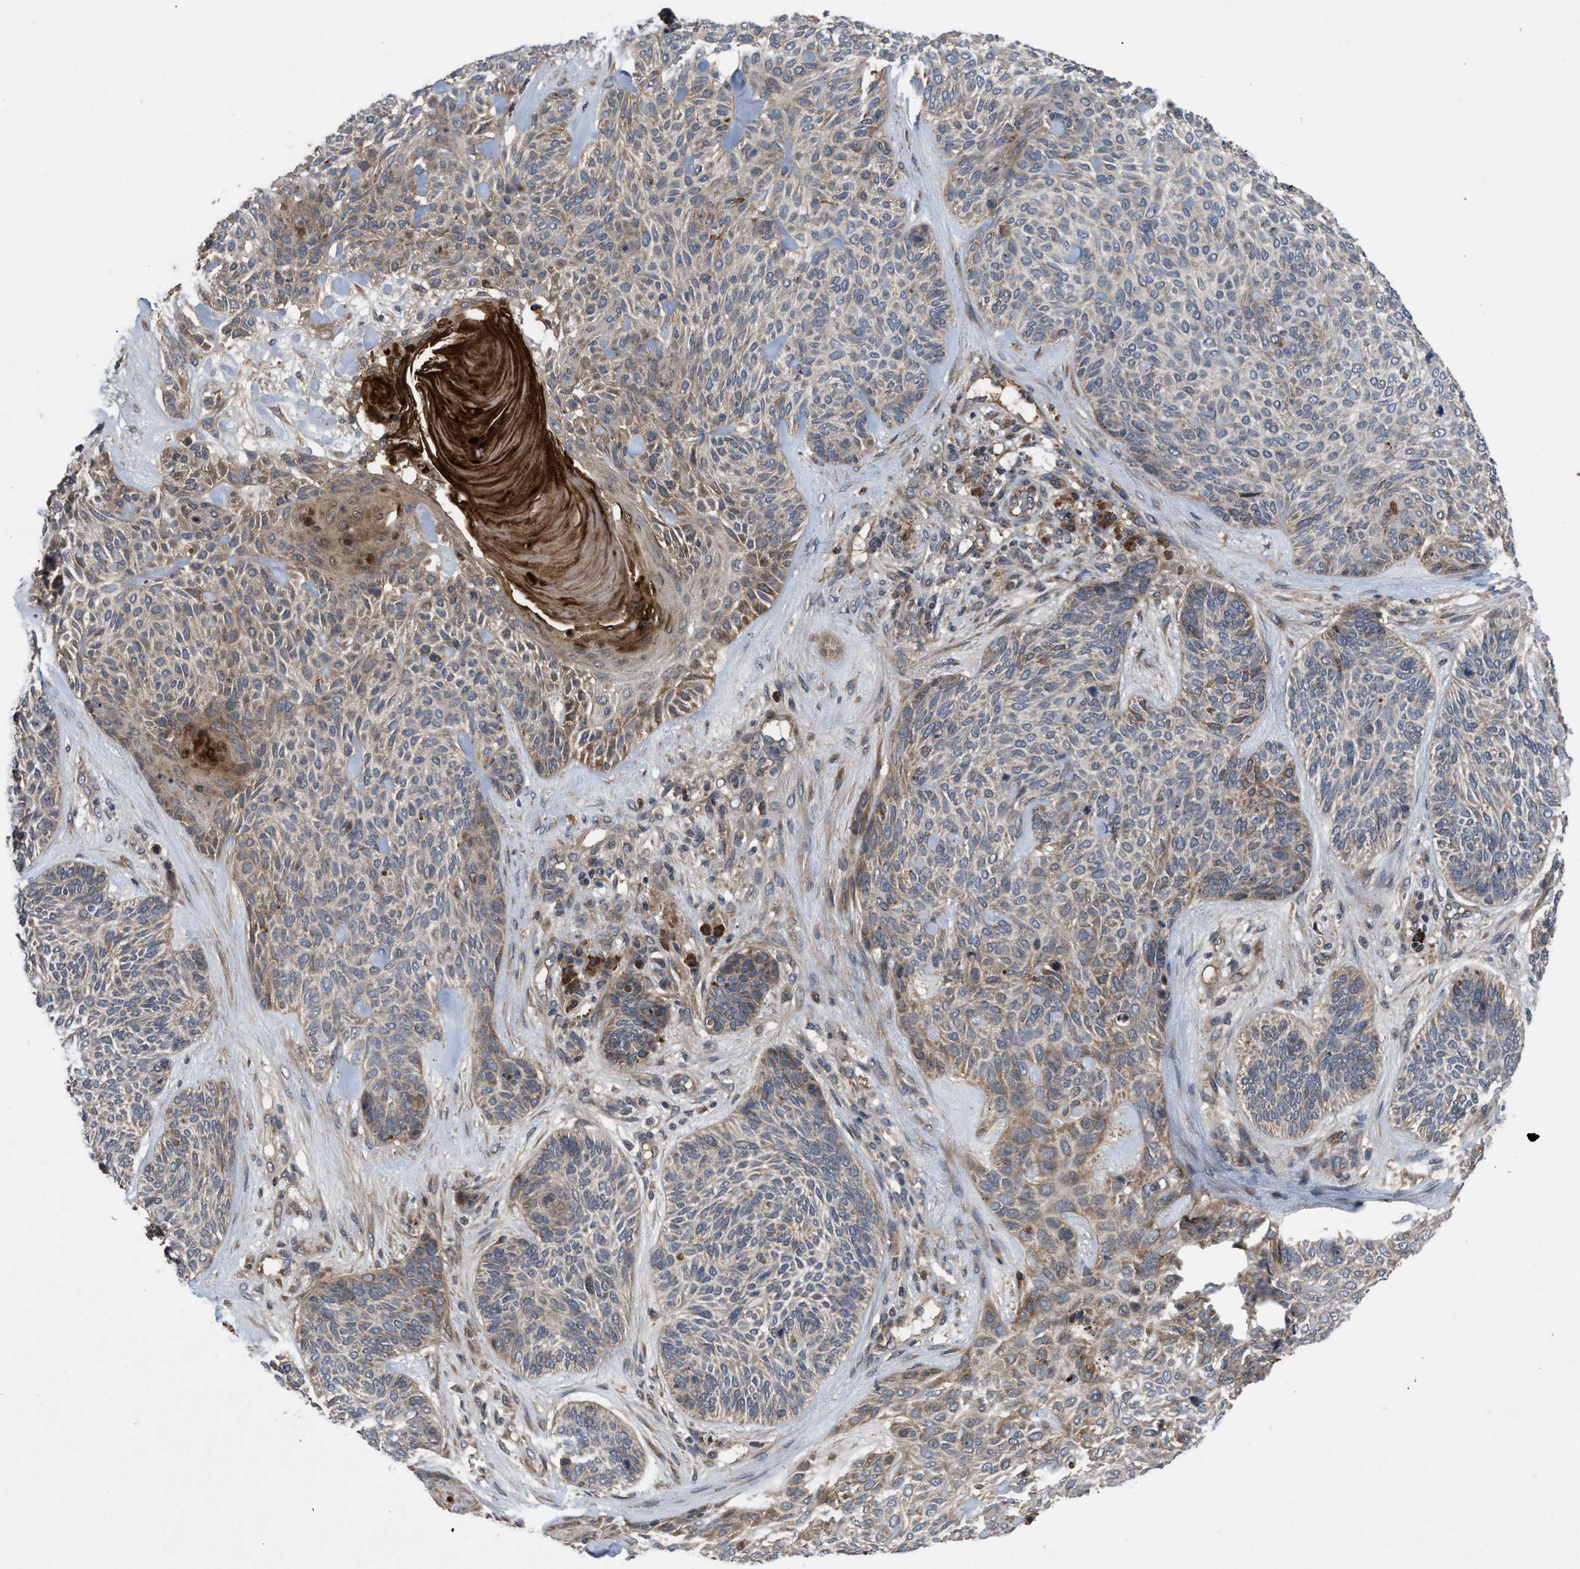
{"staining": {"intensity": "moderate", "quantity": "25%-75%", "location": "cytoplasmic/membranous"}, "tissue": "skin cancer", "cell_type": "Tumor cells", "image_type": "cancer", "snomed": [{"axis": "morphology", "description": "Basal cell carcinoma"}, {"axis": "topography", "description": "Skin"}], "caption": "The image reveals staining of basal cell carcinoma (skin), revealing moderate cytoplasmic/membranous protein expression (brown color) within tumor cells. Nuclei are stained in blue.", "gene": "RAB2A", "patient": {"sex": "male", "age": 55}}